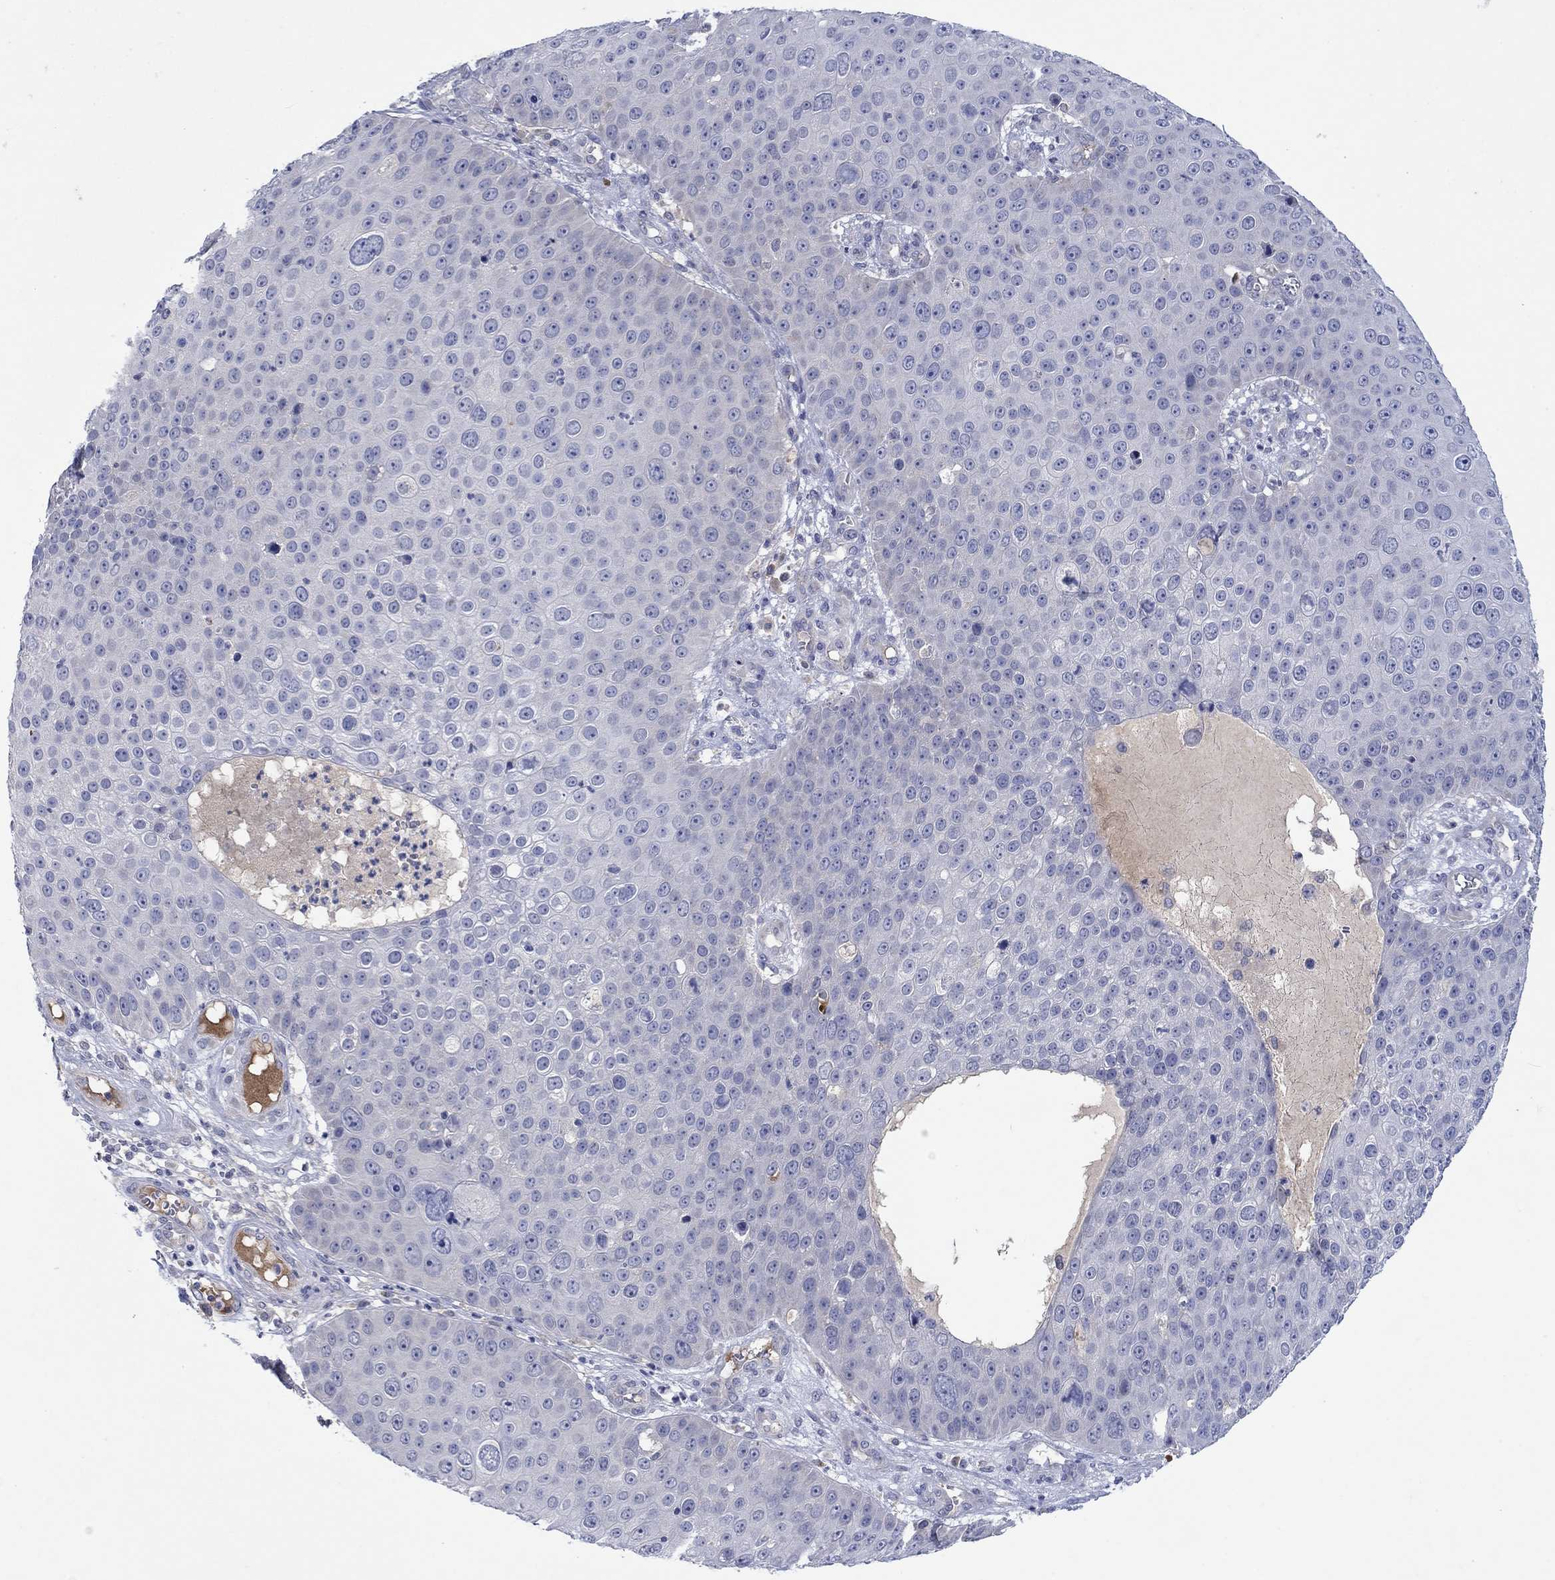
{"staining": {"intensity": "negative", "quantity": "none", "location": "none"}, "tissue": "skin cancer", "cell_type": "Tumor cells", "image_type": "cancer", "snomed": [{"axis": "morphology", "description": "Squamous cell carcinoma, NOS"}, {"axis": "topography", "description": "Skin"}], "caption": "IHC histopathology image of neoplastic tissue: human skin cancer (squamous cell carcinoma) stained with DAB (3,3'-diaminobenzidine) shows no significant protein staining in tumor cells.", "gene": "PLCL2", "patient": {"sex": "male", "age": 71}}